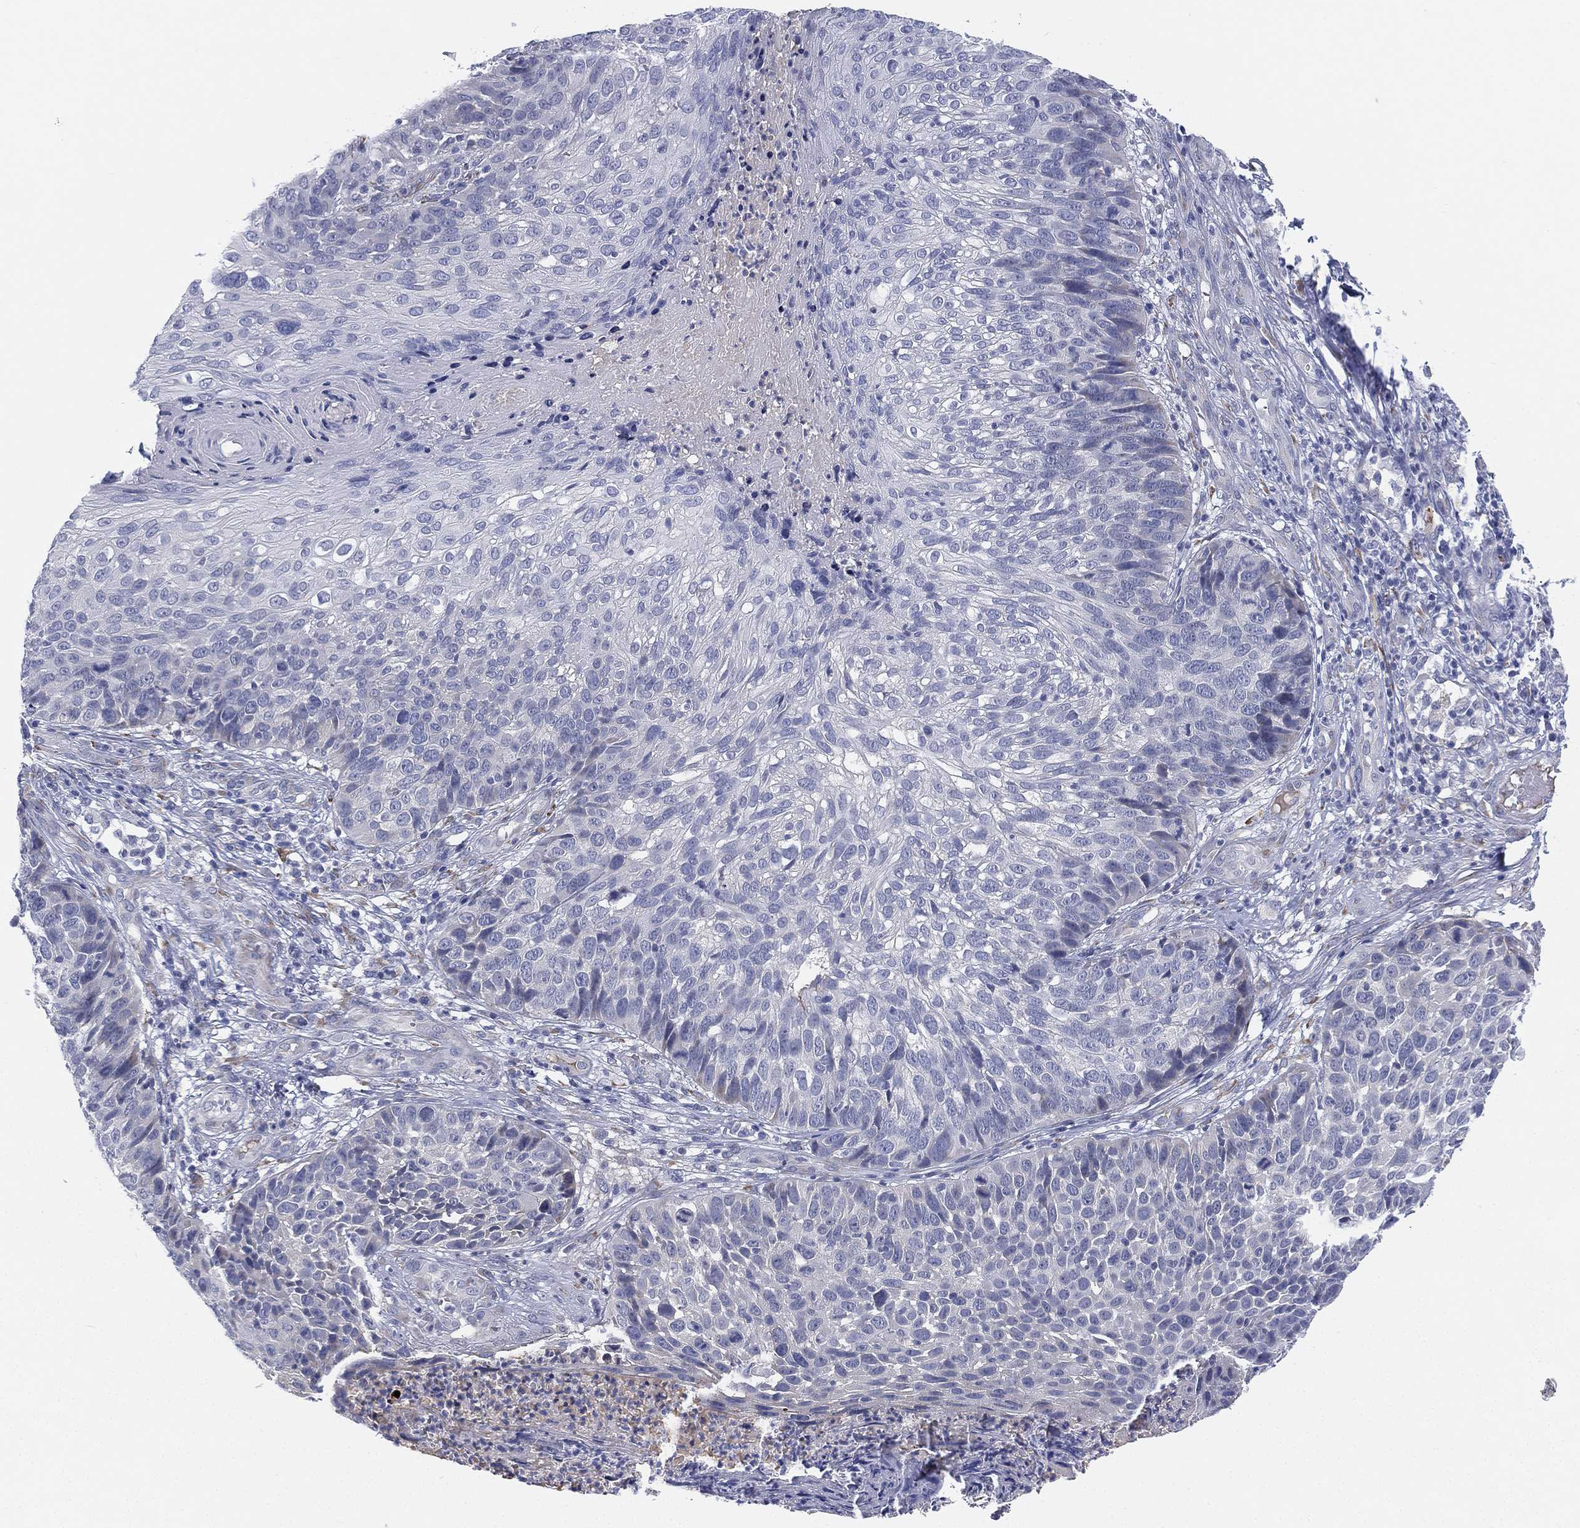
{"staining": {"intensity": "weak", "quantity": "<25%", "location": "cytoplasmic/membranous"}, "tissue": "skin cancer", "cell_type": "Tumor cells", "image_type": "cancer", "snomed": [{"axis": "morphology", "description": "Squamous cell carcinoma, NOS"}, {"axis": "topography", "description": "Skin"}], "caption": "DAB immunohistochemical staining of skin cancer reveals no significant positivity in tumor cells.", "gene": "MLF1", "patient": {"sex": "male", "age": 92}}